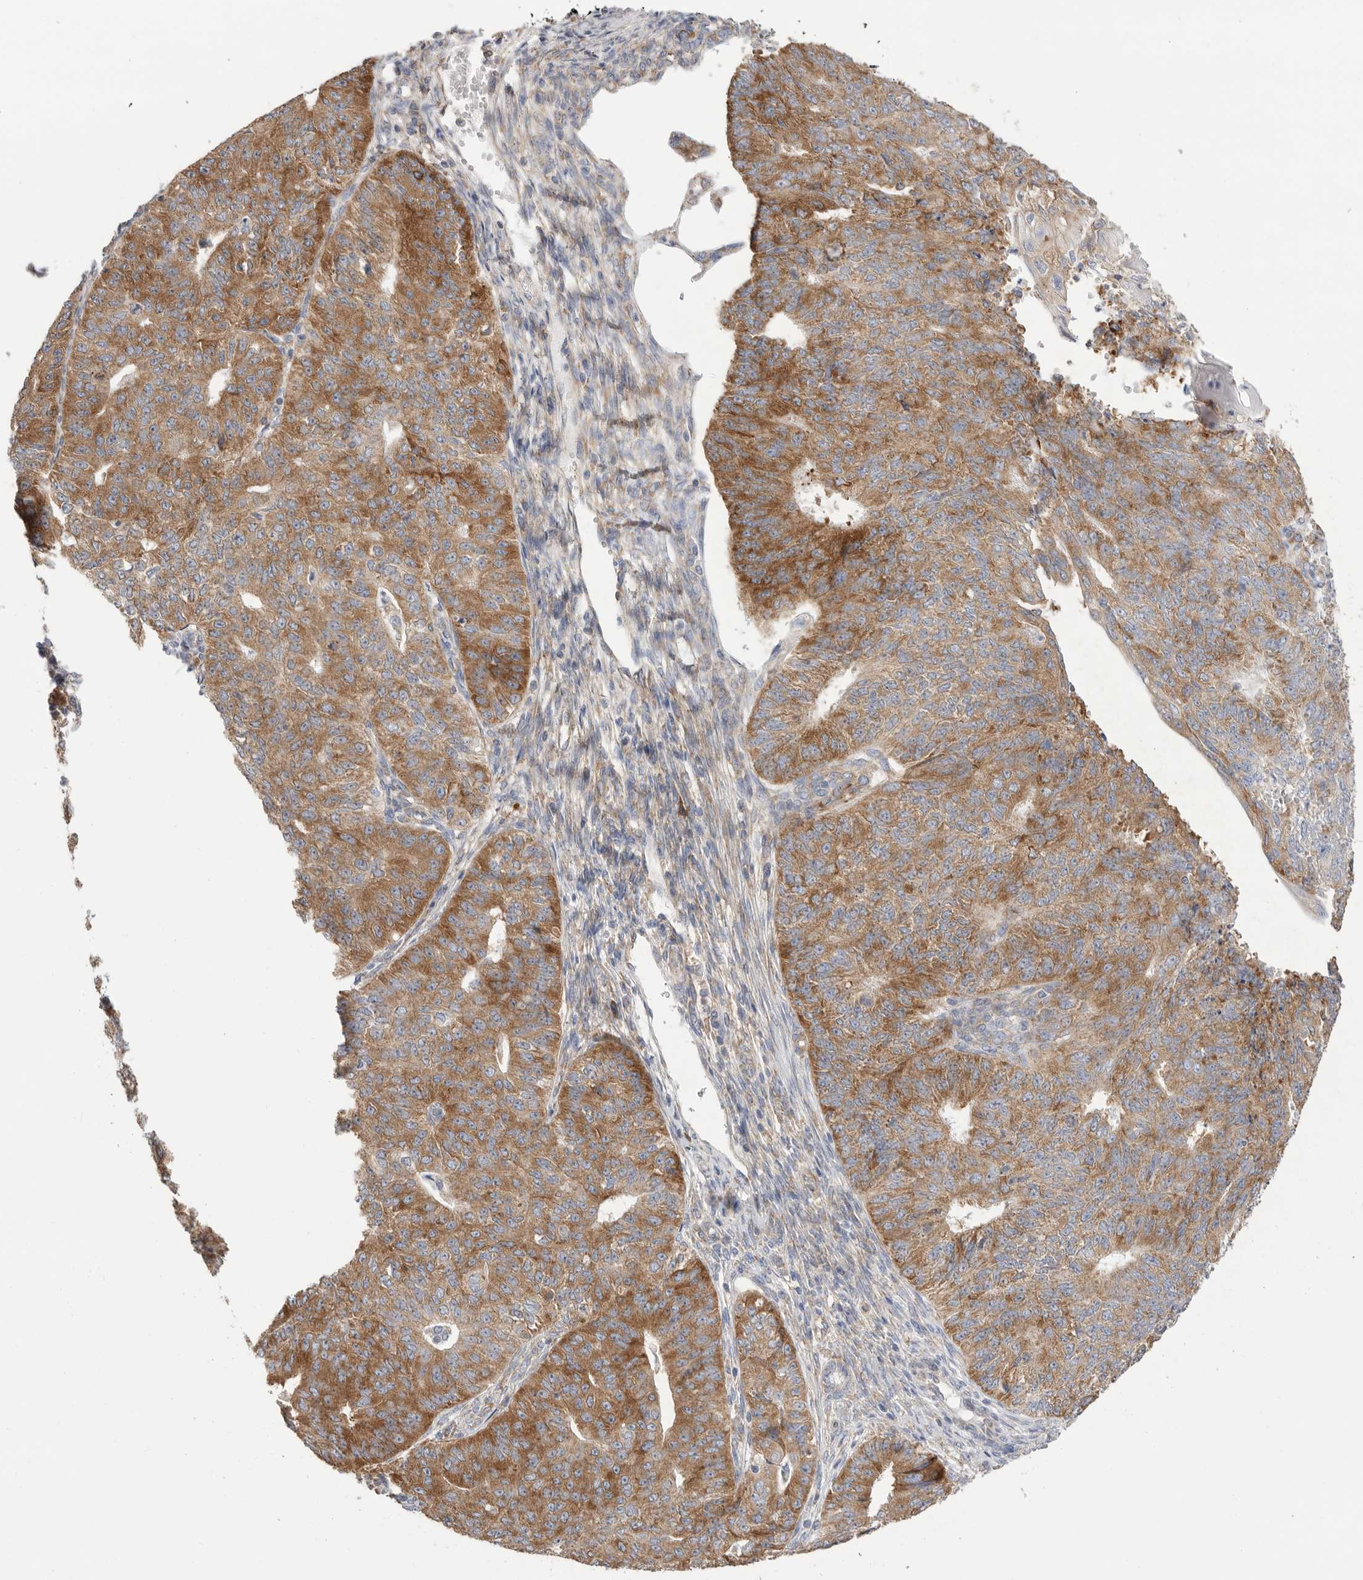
{"staining": {"intensity": "moderate", "quantity": ">75%", "location": "cytoplasmic/membranous"}, "tissue": "endometrial cancer", "cell_type": "Tumor cells", "image_type": "cancer", "snomed": [{"axis": "morphology", "description": "Adenocarcinoma, NOS"}, {"axis": "topography", "description": "Endometrium"}], "caption": "Immunohistochemistry (IHC) (DAB) staining of human adenocarcinoma (endometrial) shows moderate cytoplasmic/membranous protein positivity in about >75% of tumor cells.", "gene": "SERBP1", "patient": {"sex": "female", "age": 32}}